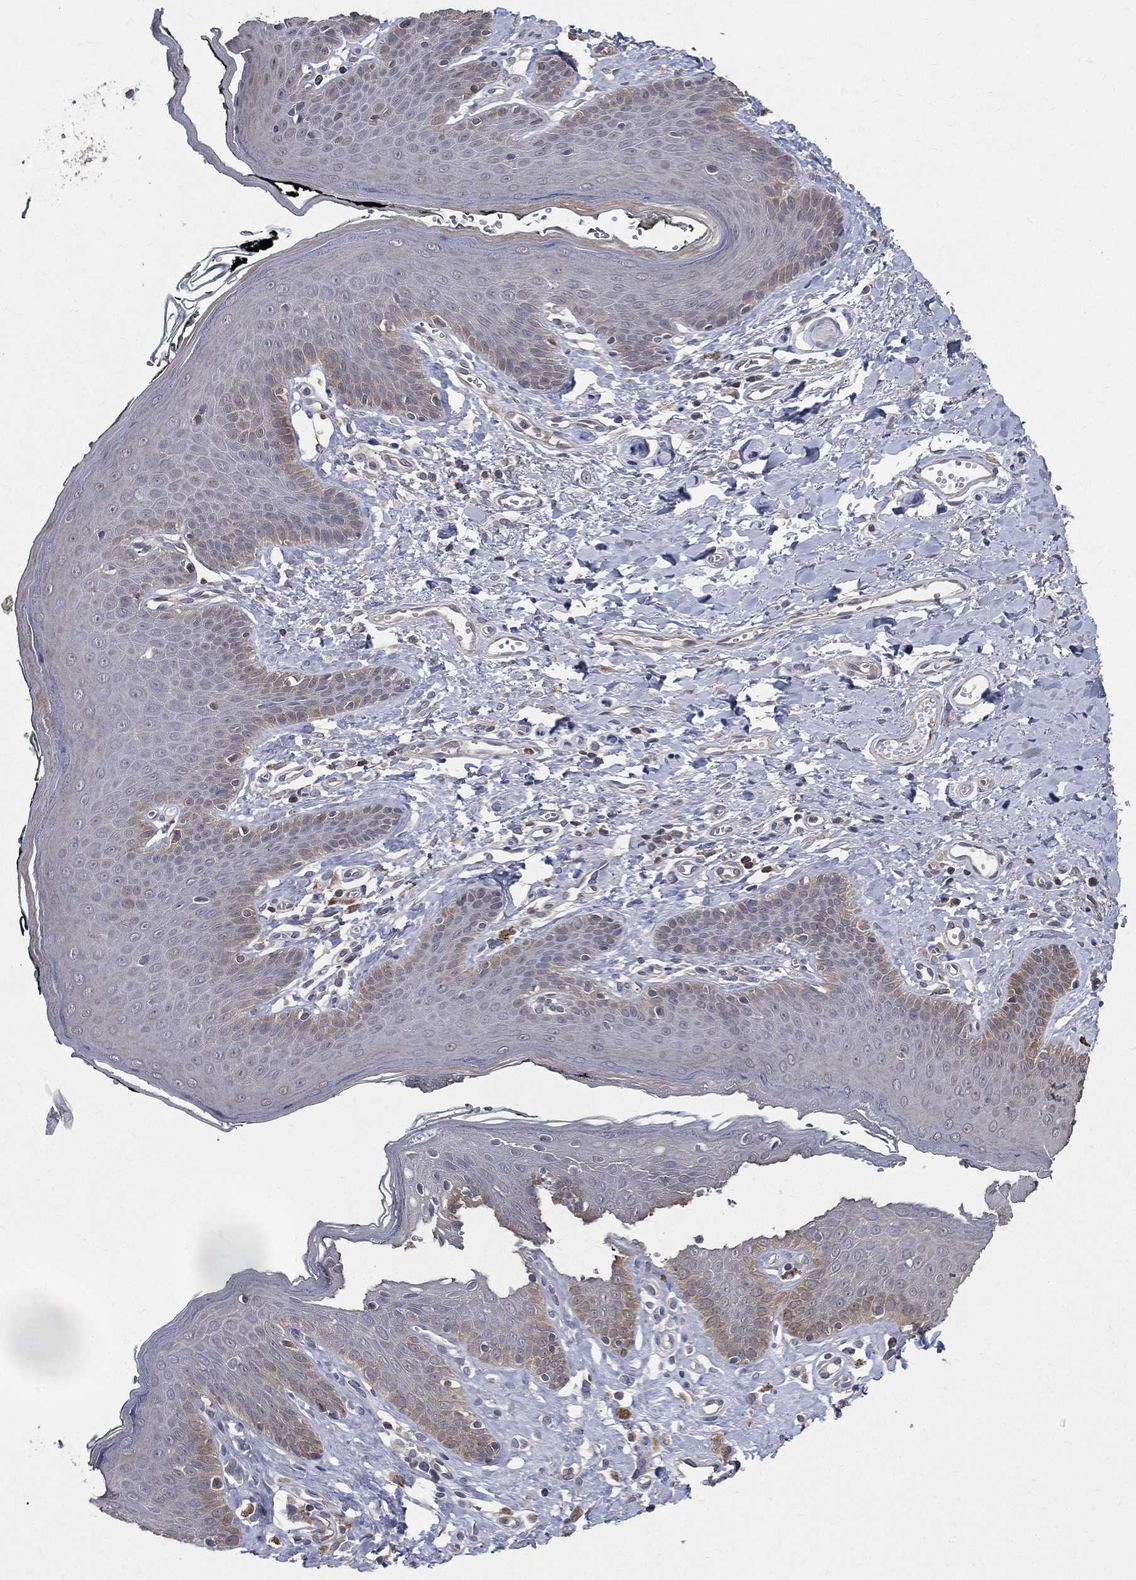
{"staining": {"intensity": "weak", "quantity": "<25%", "location": "cytoplasmic/membranous"}, "tissue": "vagina", "cell_type": "Squamous epithelial cells", "image_type": "normal", "snomed": [{"axis": "morphology", "description": "Normal tissue, NOS"}, {"axis": "topography", "description": "Vagina"}], "caption": "Immunohistochemical staining of normal vagina reveals no significant expression in squamous epithelial cells. Brightfield microscopy of IHC stained with DAB (brown) and hematoxylin (blue), captured at high magnification.", "gene": "SERPINB2", "patient": {"sex": "female", "age": 66}}